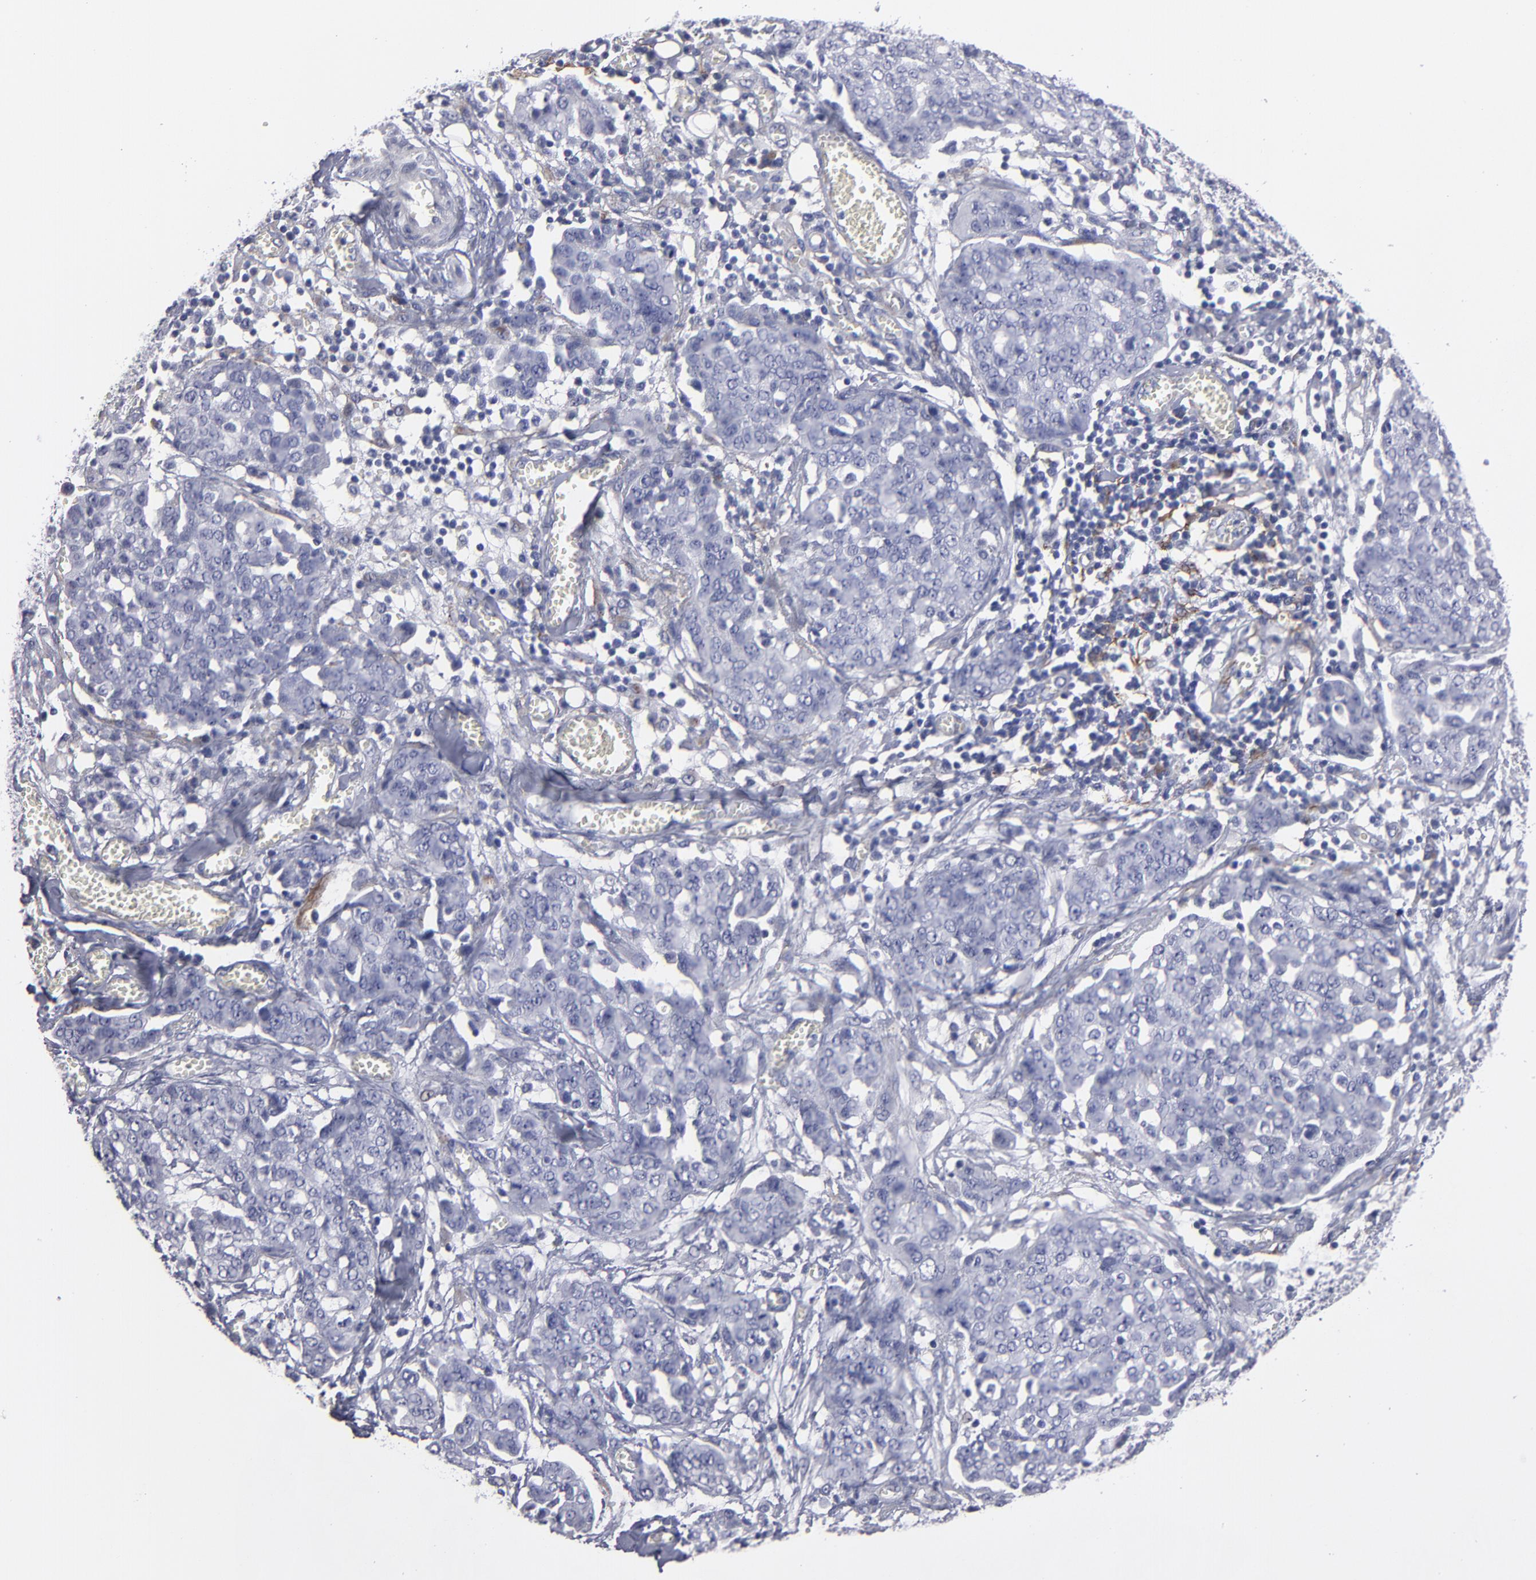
{"staining": {"intensity": "negative", "quantity": "none", "location": "none"}, "tissue": "ovarian cancer", "cell_type": "Tumor cells", "image_type": "cancer", "snomed": [{"axis": "morphology", "description": "Cystadenocarcinoma, serous, NOS"}, {"axis": "topography", "description": "Soft tissue"}, {"axis": "topography", "description": "Ovary"}], "caption": "Human ovarian serous cystadenocarcinoma stained for a protein using IHC demonstrates no staining in tumor cells.", "gene": "CADM3", "patient": {"sex": "female", "age": 57}}